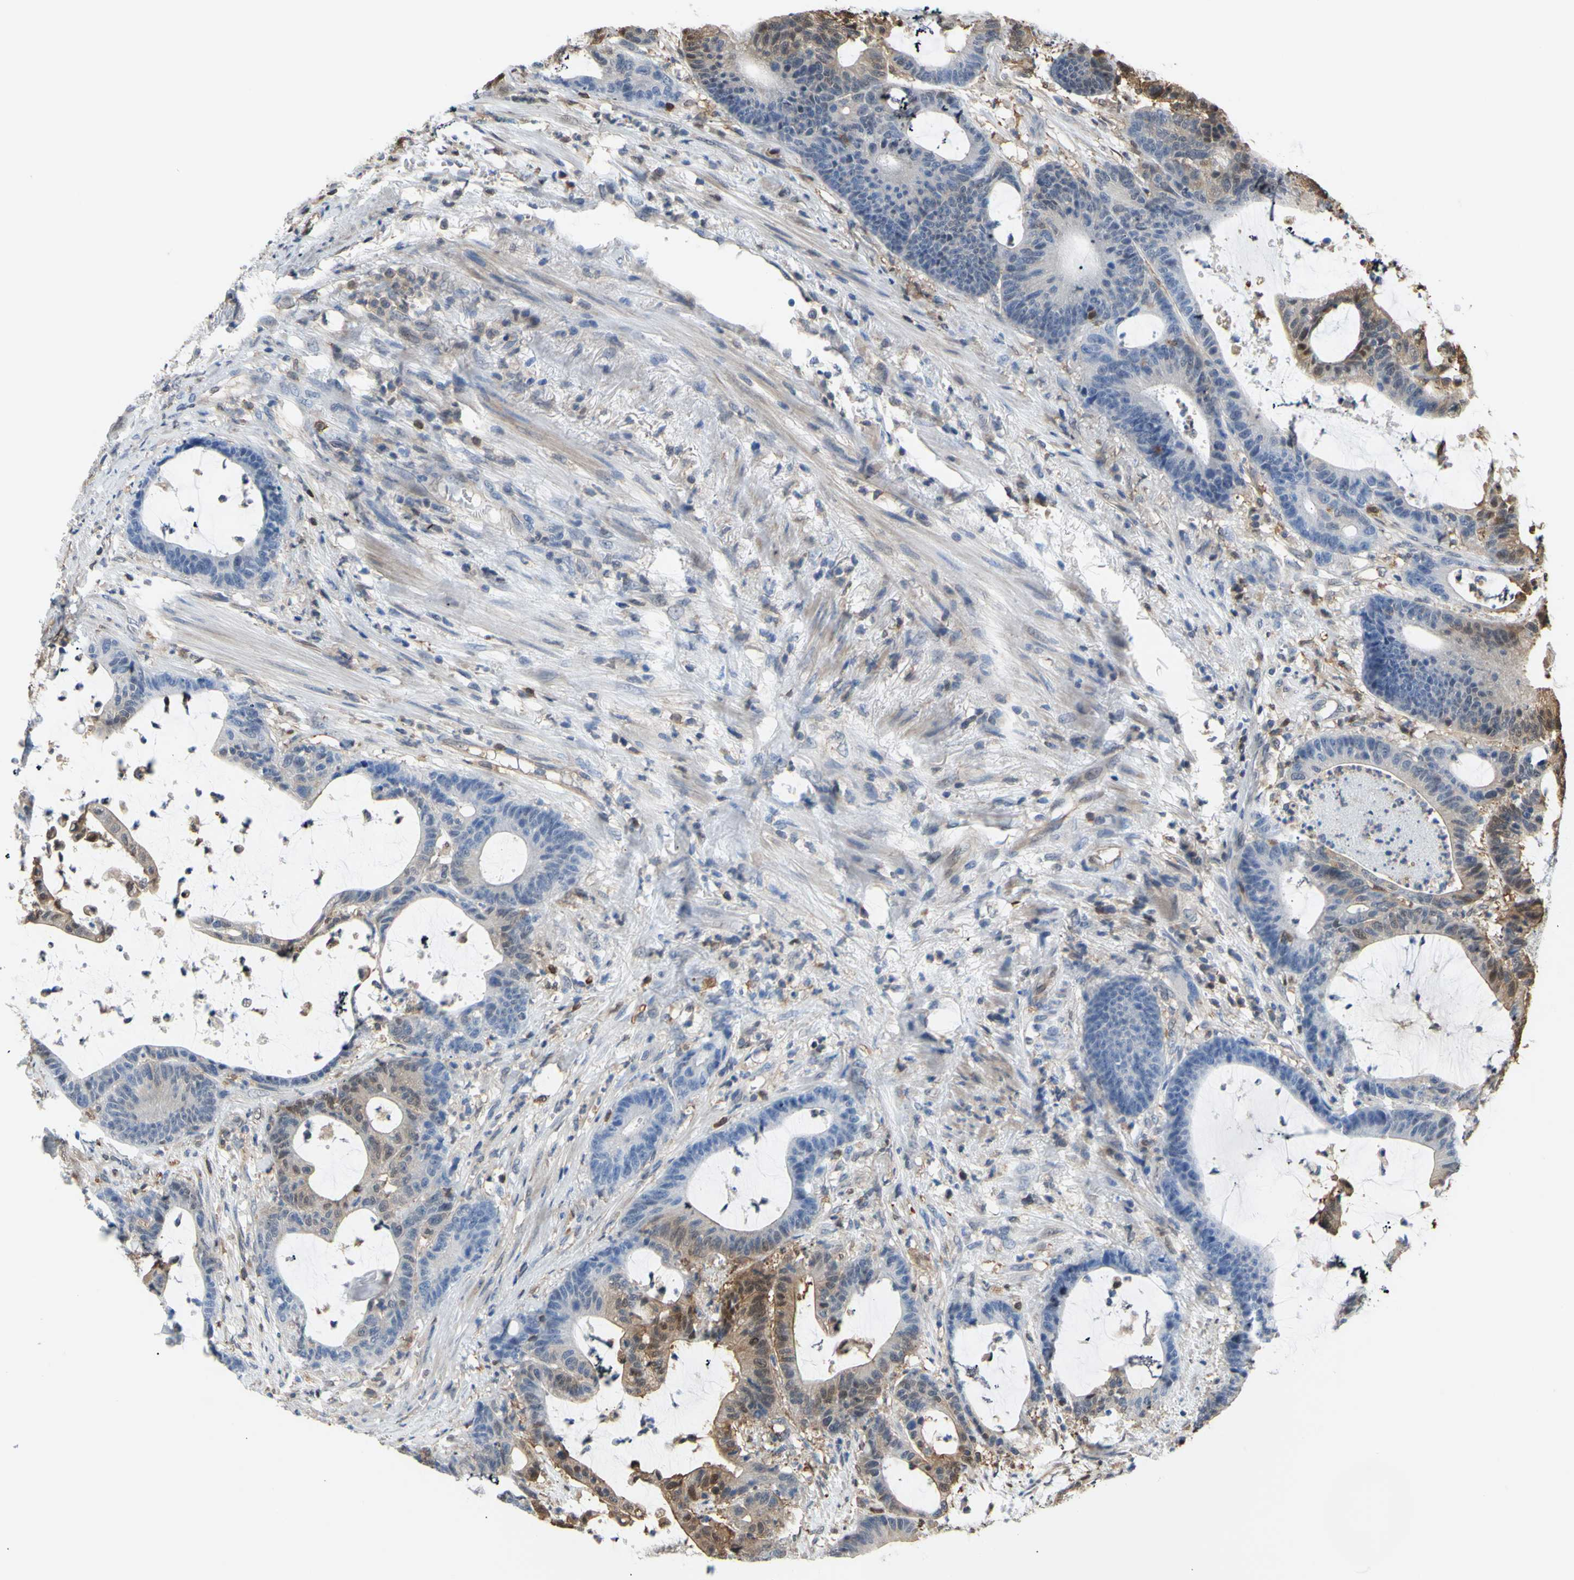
{"staining": {"intensity": "moderate", "quantity": "25%-75%", "location": "cytoplasmic/membranous,nuclear"}, "tissue": "colorectal cancer", "cell_type": "Tumor cells", "image_type": "cancer", "snomed": [{"axis": "morphology", "description": "Adenocarcinoma, NOS"}, {"axis": "topography", "description": "Colon"}], "caption": "Human colorectal cancer stained with a brown dye reveals moderate cytoplasmic/membranous and nuclear positive positivity in about 25%-75% of tumor cells.", "gene": "UPK3B", "patient": {"sex": "female", "age": 84}}